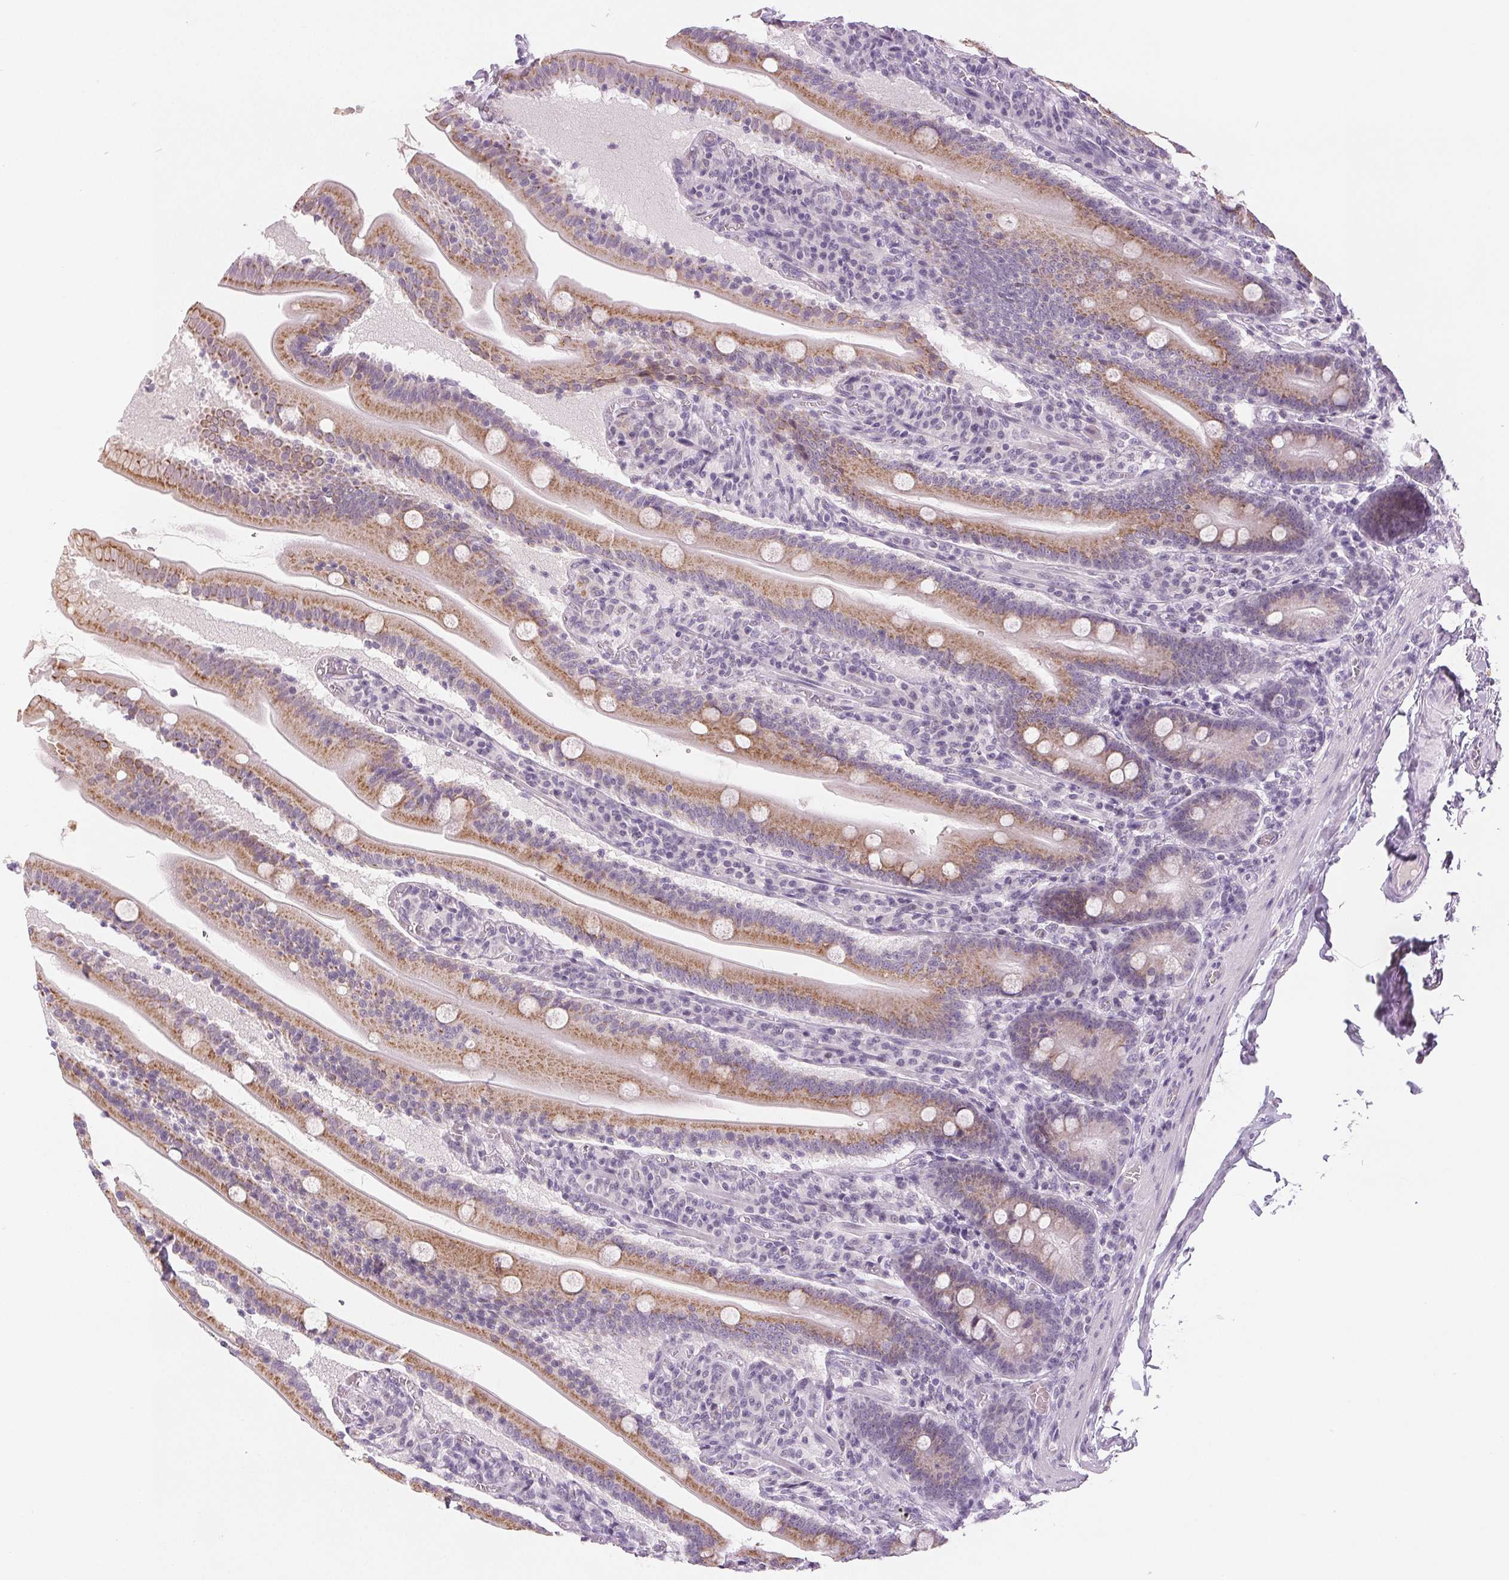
{"staining": {"intensity": "moderate", "quantity": "25%-75%", "location": "cytoplasmic/membranous"}, "tissue": "small intestine", "cell_type": "Glandular cells", "image_type": "normal", "snomed": [{"axis": "morphology", "description": "Normal tissue, NOS"}, {"axis": "topography", "description": "Small intestine"}], "caption": "Protein staining of normal small intestine reveals moderate cytoplasmic/membranous positivity in approximately 25%-75% of glandular cells. (DAB (3,3'-diaminobenzidine) IHC, brown staining for protein, blue staining for nuclei).", "gene": "EHHADH", "patient": {"sex": "male", "age": 37}}